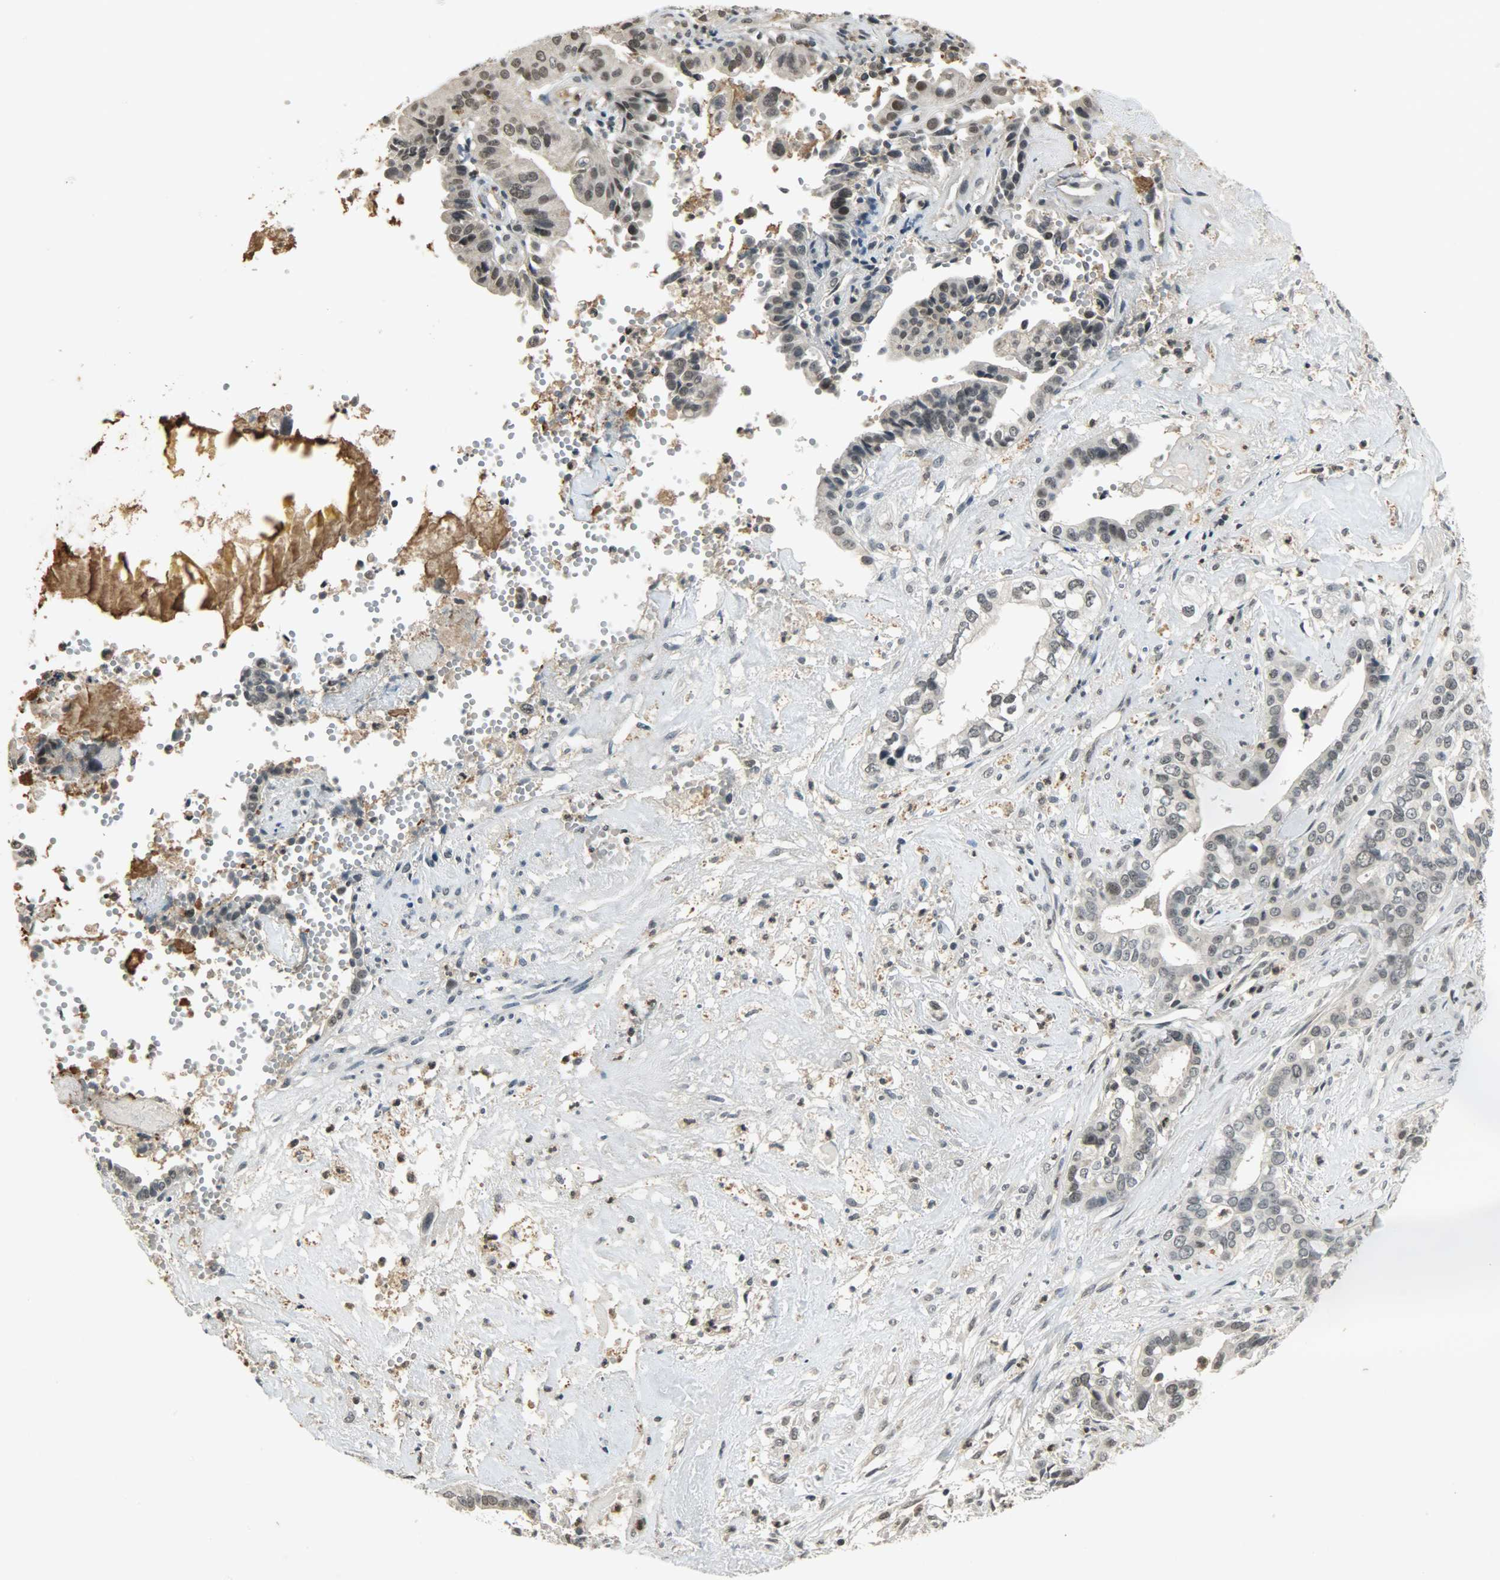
{"staining": {"intensity": "weak", "quantity": "<25%", "location": "nuclear"}, "tissue": "liver cancer", "cell_type": "Tumor cells", "image_type": "cancer", "snomed": [{"axis": "morphology", "description": "Cholangiocarcinoma"}, {"axis": "topography", "description": "Liver"}], "caption": "An immunohistochemistry micrograph of cholangiocarcinoma (liver) is shown. There is no staining in tumor cells of cholangiocarcinoma (liver).", "gene": "SMARCA5", "patient": {"sex": "female", "age": 61}}